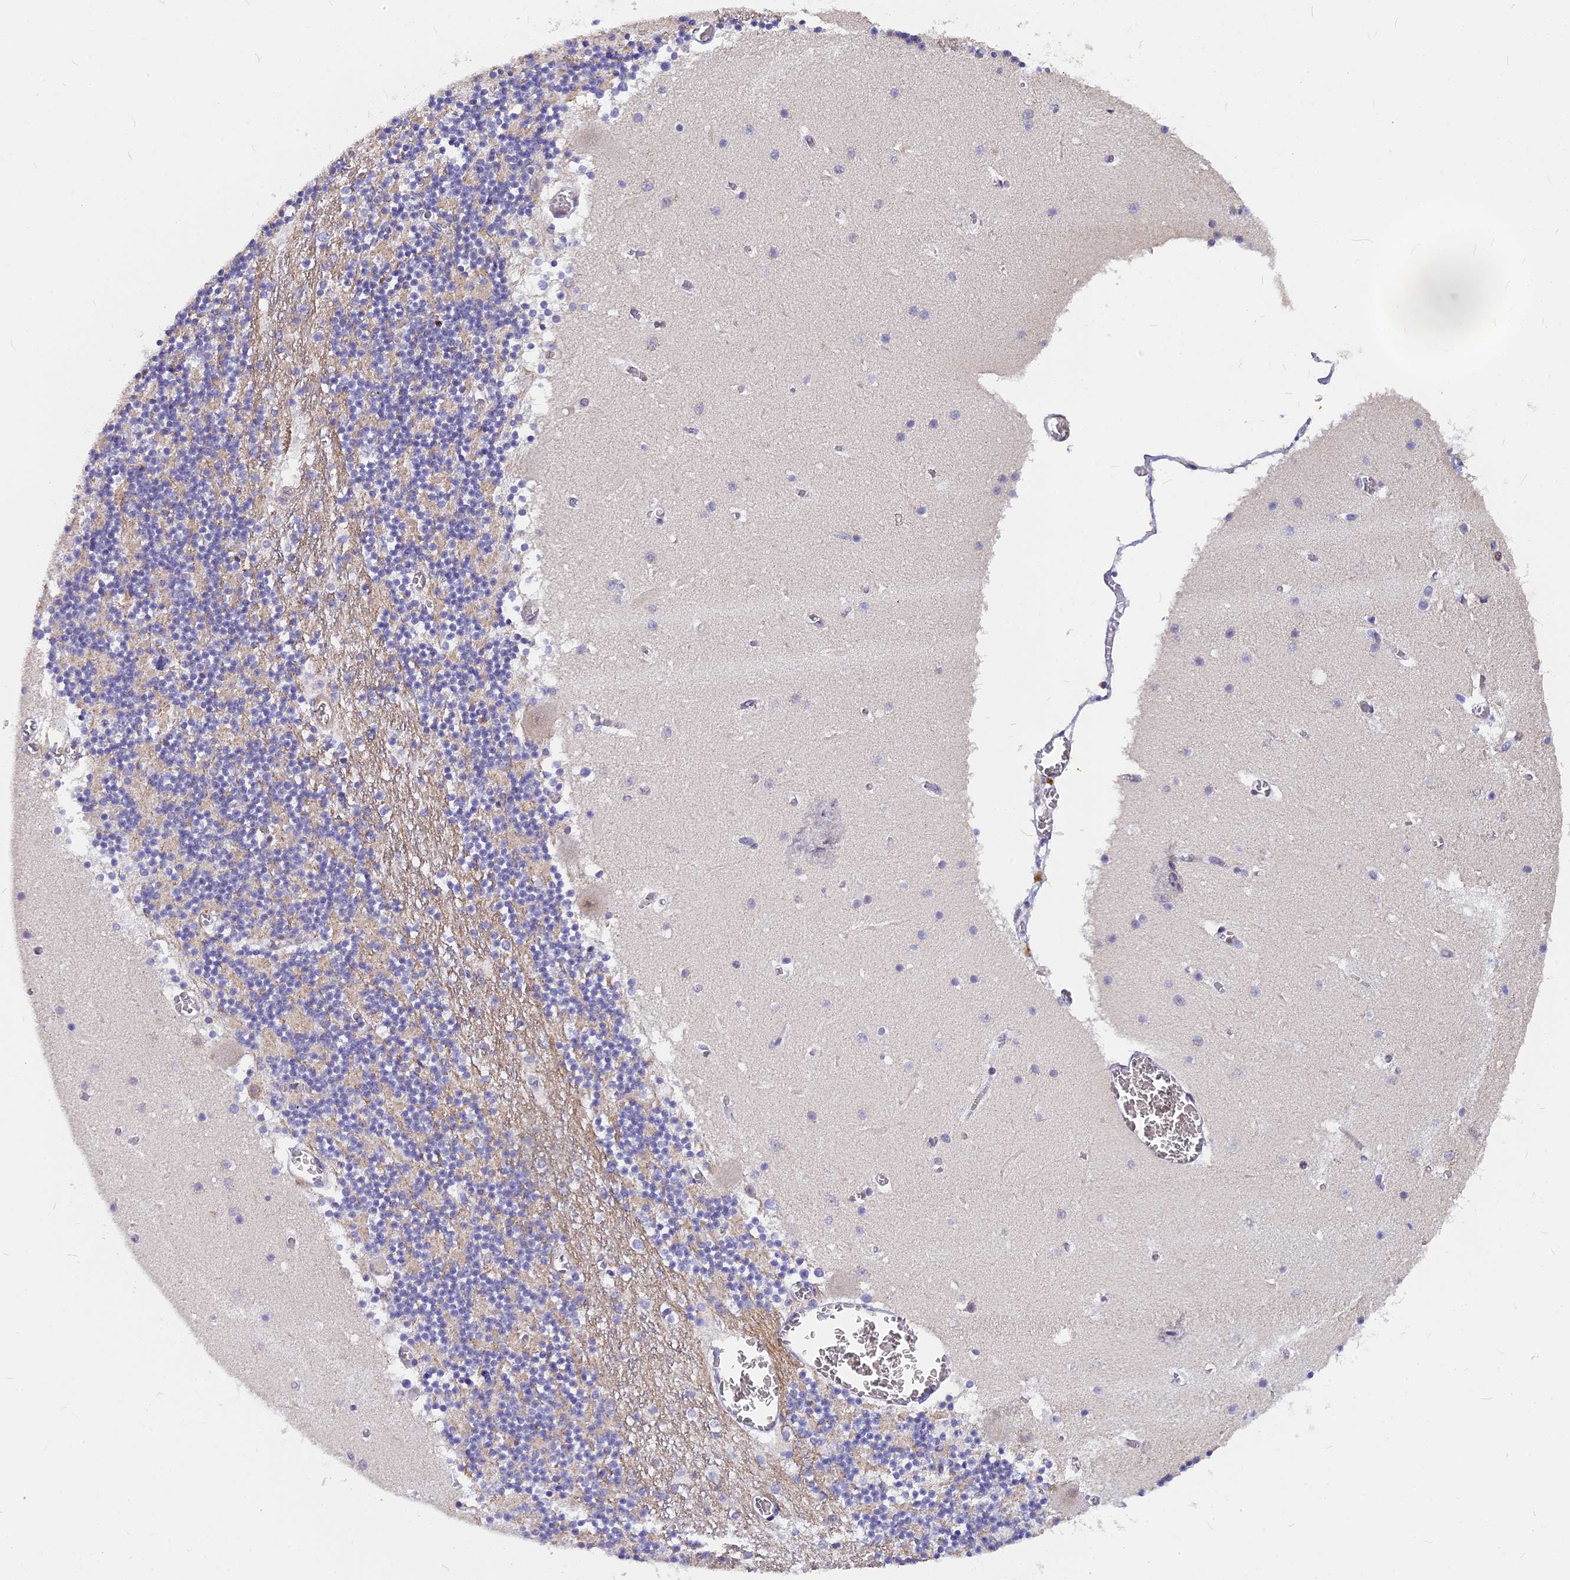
{"staining": {"intensity": "weak", "quantity": "25%-75%", "location": "cytoplasmic/membranous"}, "tissue": "cerebellum", "cell_type": "Cells in granular layer", "image_type": "normal", "snomed": [{"axis": "morphology", "description": "Normal tissue, NOS"}, {"axis": "topography", "description": "Cerebellum"}], "caption": "DAB immunohistochemical staining of benign human cerebellum displays weak cytoplasmic/membranous protein expression in about 25%-75% of cells in granular layer. The staining is performed using DAB brown chromogen to label protein expression. The nuclei are counter-stained blue using hematoxylin.", "gene": "ANKRD34B", "patient": {"sex": "female", "age": 28}}